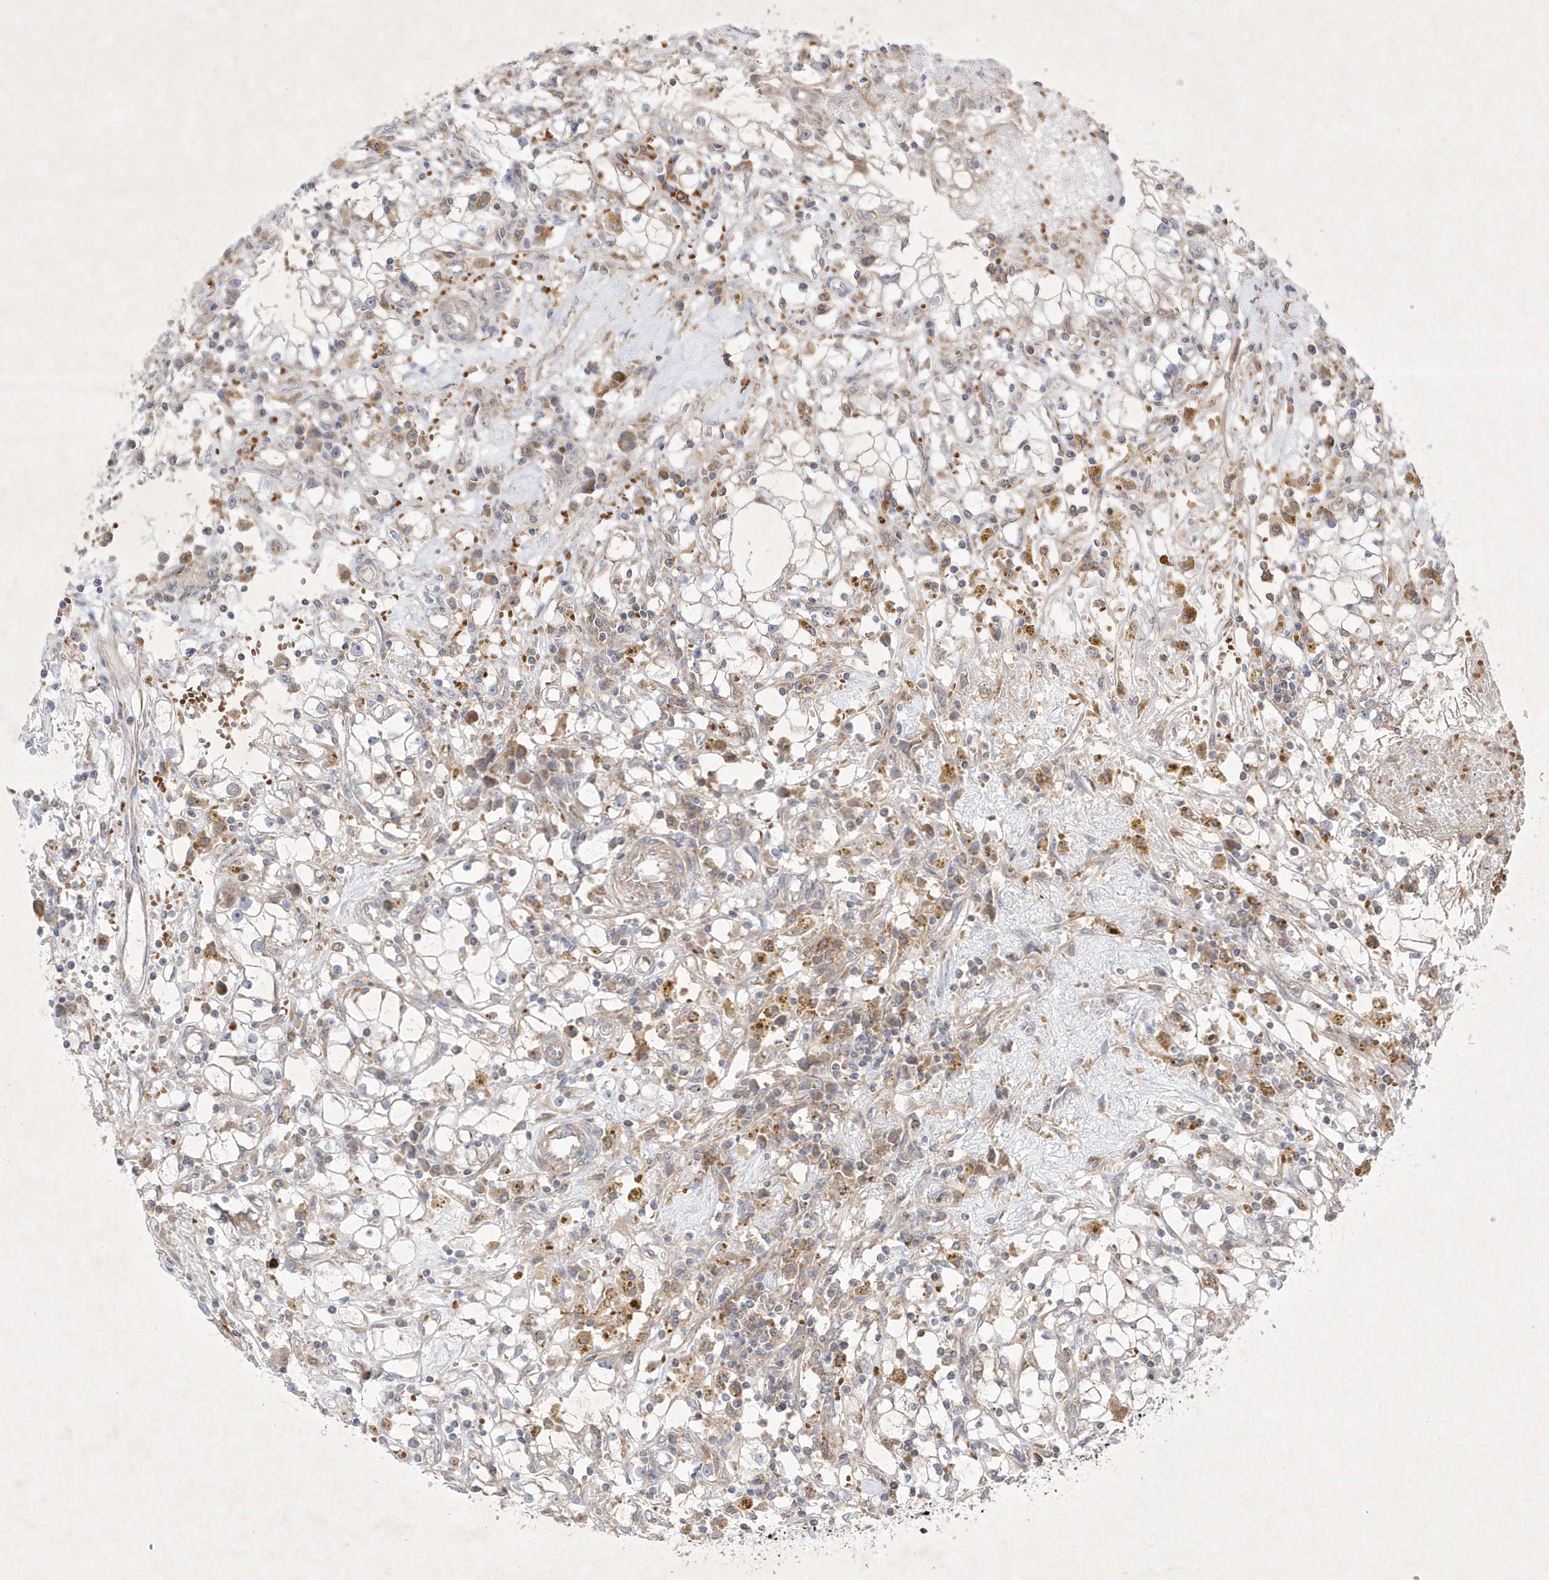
{"staining": {"intensity": "weak", "quantity": "<25%", "location": "cytoplasmic/membranous"}, "tissue": "renal cancer", "cell_type": "Tumor cells", "image_type": "cancer", "snomed": [{"axis": "morphology", "description": "Adenocarcinoma, NOS"}, {"axis": "topography", "description": "Kidney"}], "caption": "Micrograph shows no significant protein staining in tumor cells of renal adenocarcinoma.", "gene": "OPA1", "patient": {"sex": "male", "age": 56}}